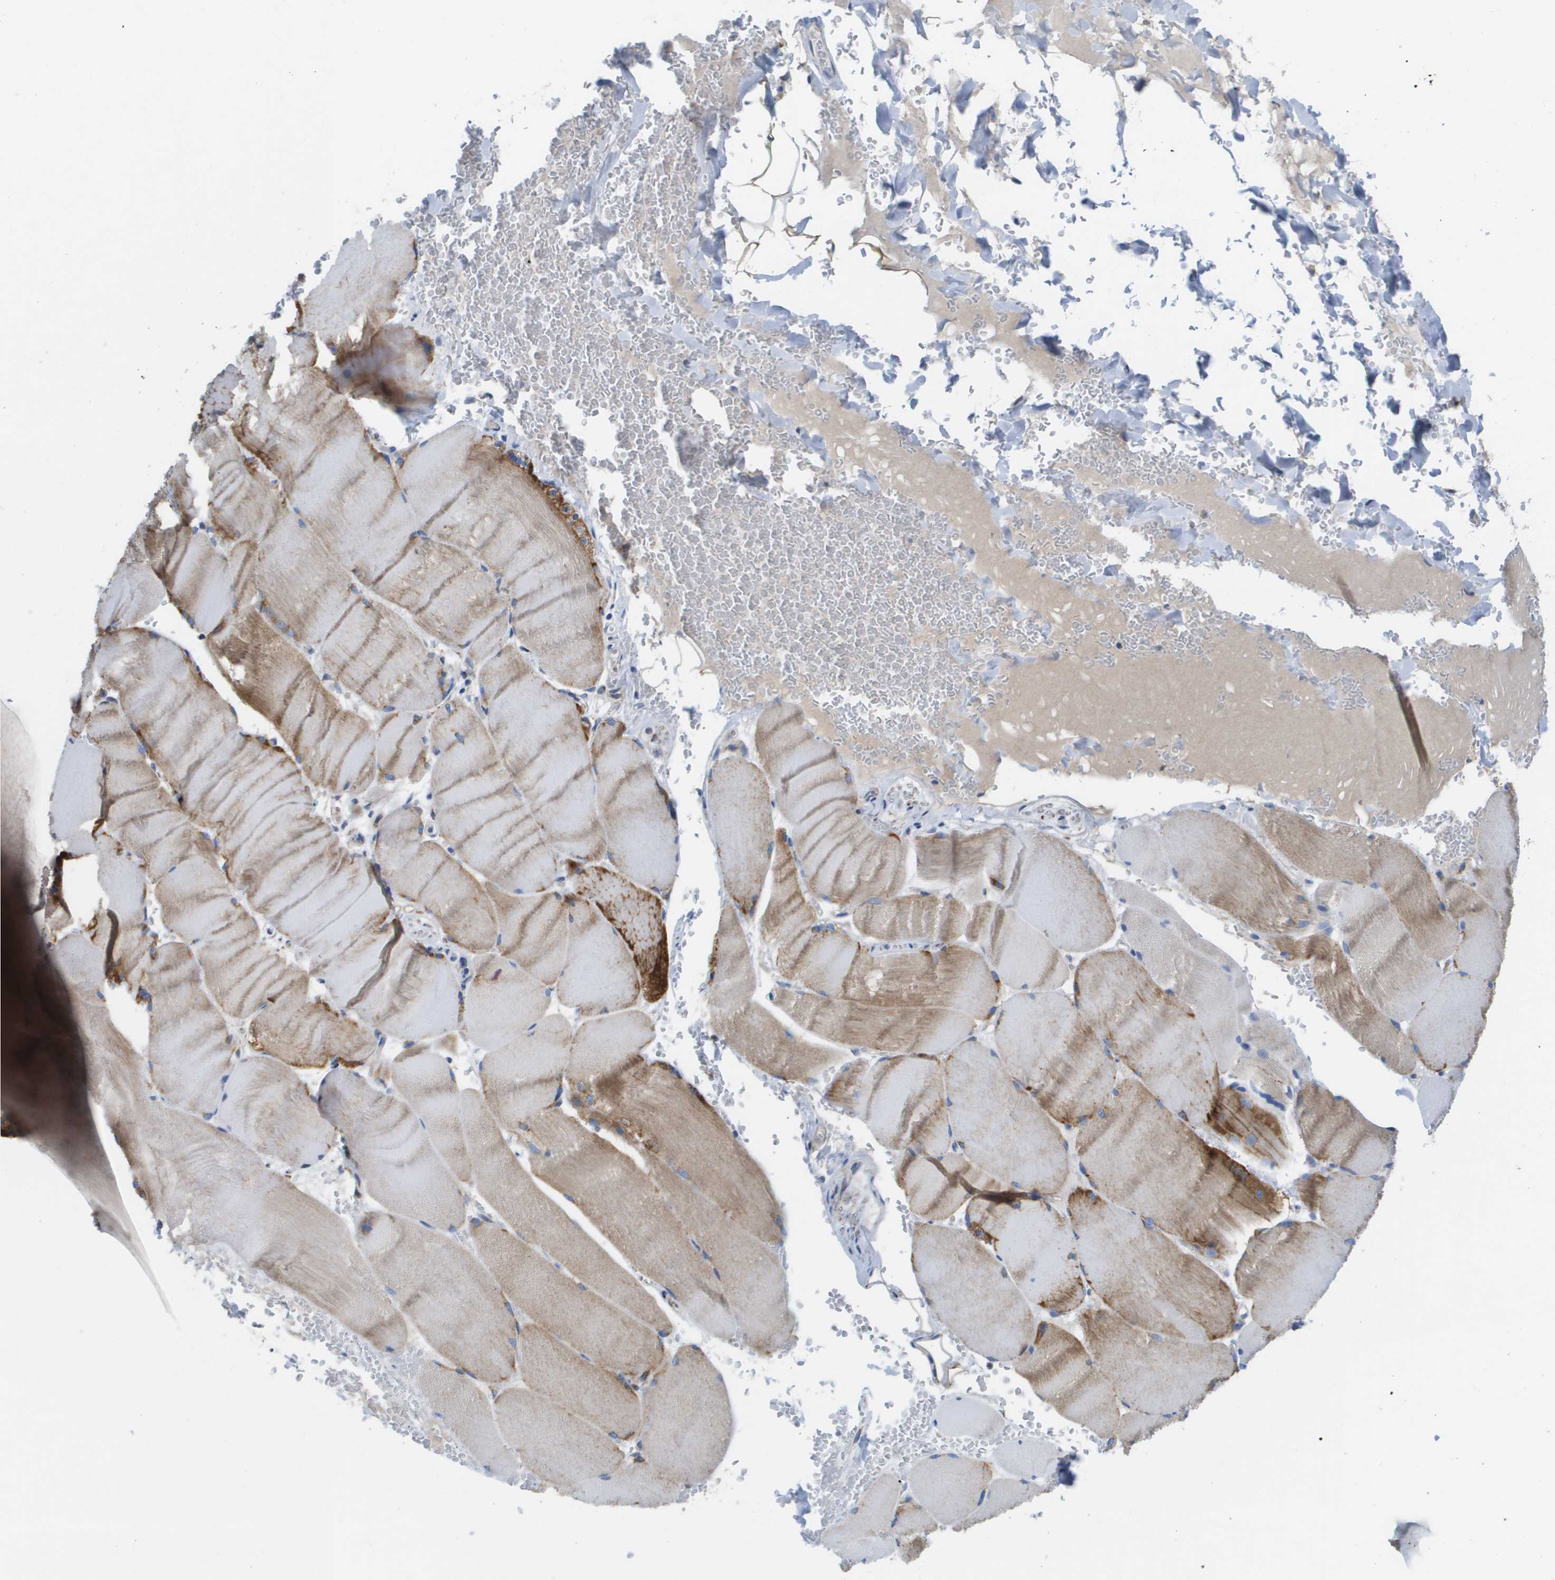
{"staining": {"intensity": "moderate", "quantity": "25%-75%", "location": "cytoplasmic/membranous"}, "tissue": "skeletal muscle", "cell_type": "Myocytes", "image_type": "normal", "snomed": [{"axis": "morphology", "description": "Normal tissue, NOS"}, {"axis": "topography", "description": "Skin"}, {"axis": "topography", "description": "Skeletal muscle"}], "caption": "Skeletal muscle was stained to show a protein in brown. There is medium levels of moderate cytoplasmic/membranous positivity in about 25%-75% of myocytes. (brown staining indicates protein expression, while blue staining denotes nuclei).", "gene": "FIS1", "patient": {"sex": "male", "age": 83}}